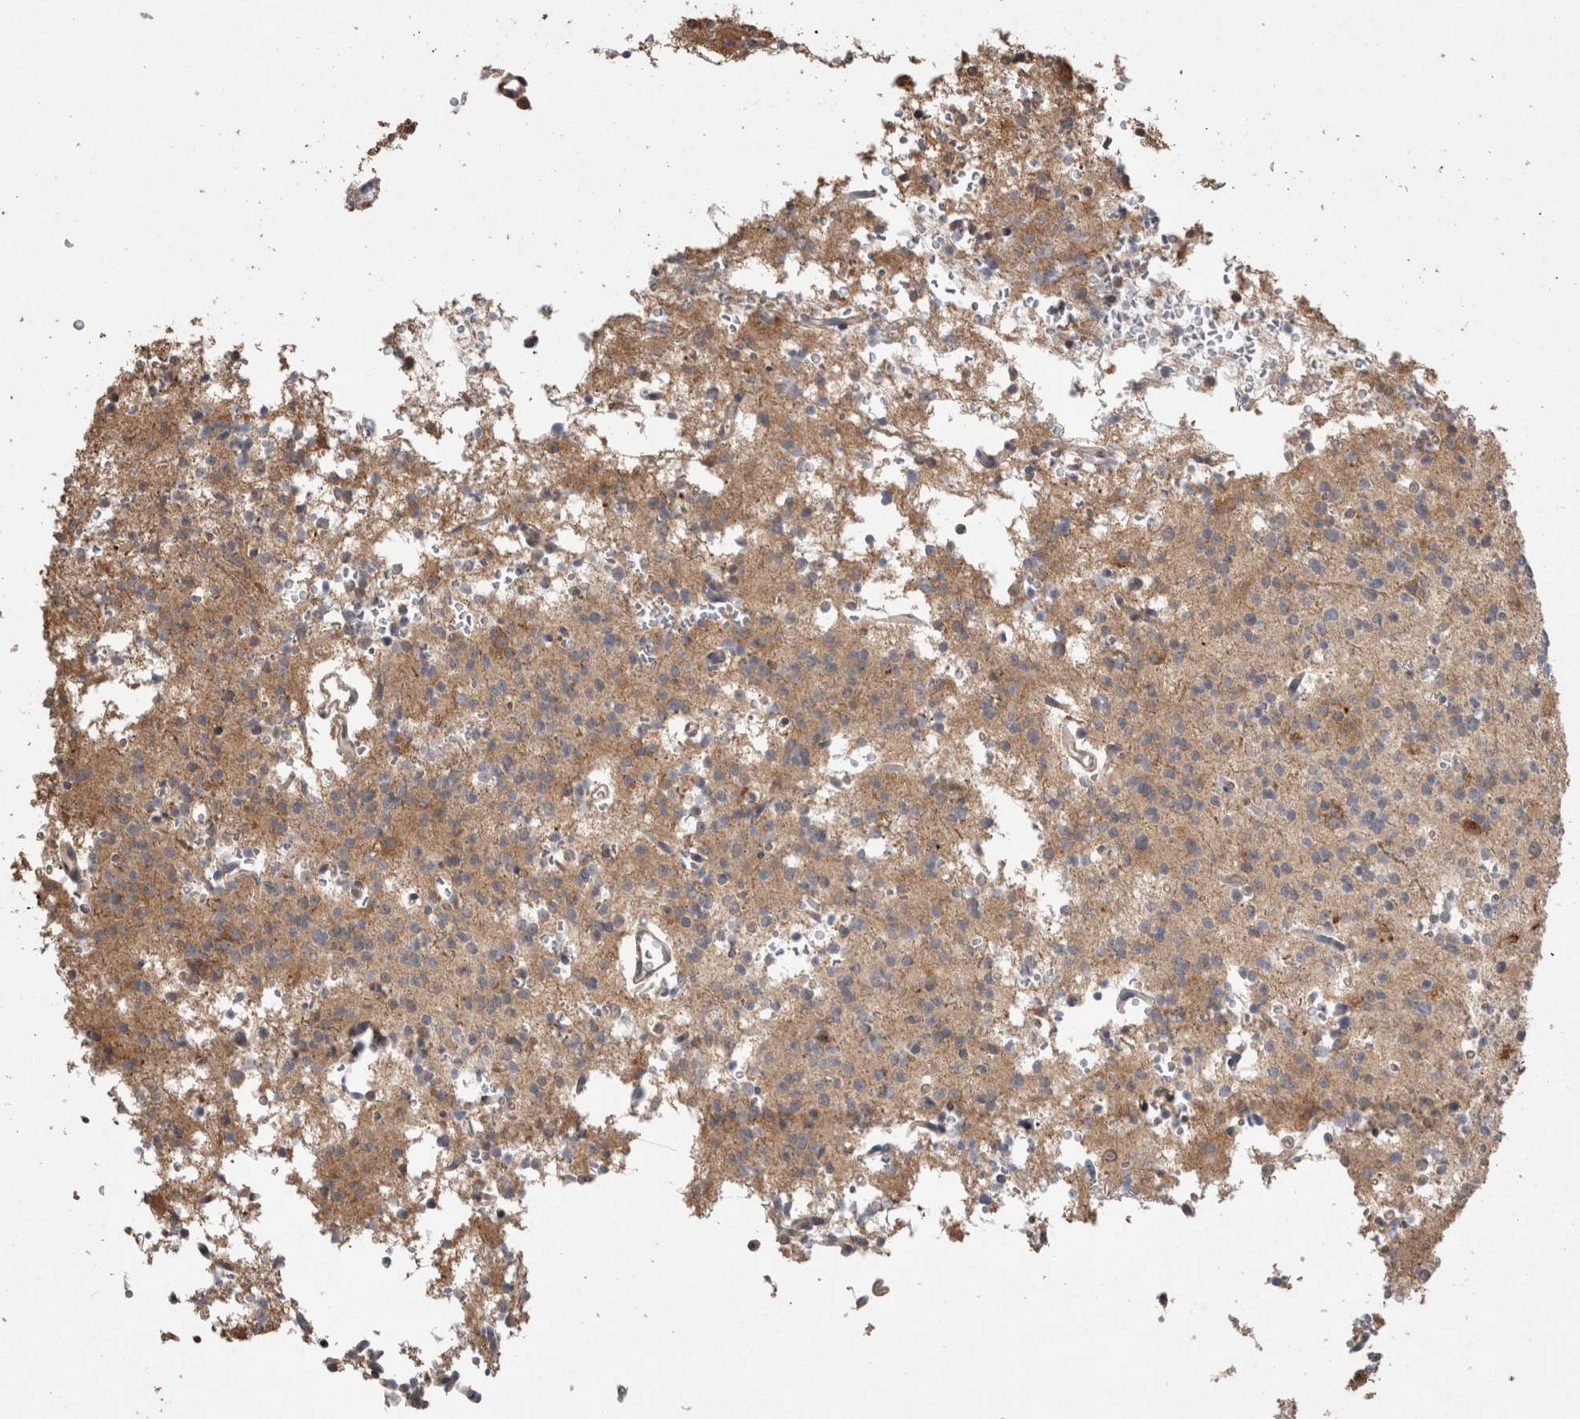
{"staining": {"intensity": "weak", "quantity": "25%-75%", "location": "cytoplasmic/membranous"}, "tissue": "glioma", "cell_type": "Tumor cells", "image_type": "cancer", "snomed": [{"axis": "morphology", "description": "Glioma, malignant, High grade"}, {"axis": "topography", "description": "Brain"}], "caption": "Immunohistochemical staining of glioma exhibits low levels of weak cytoplasmic/membranous protein positivity in approximately 25%-75% of tumor cells.", "gene": "TRIM5", "patient": {"sex": "female", "age": 62}}